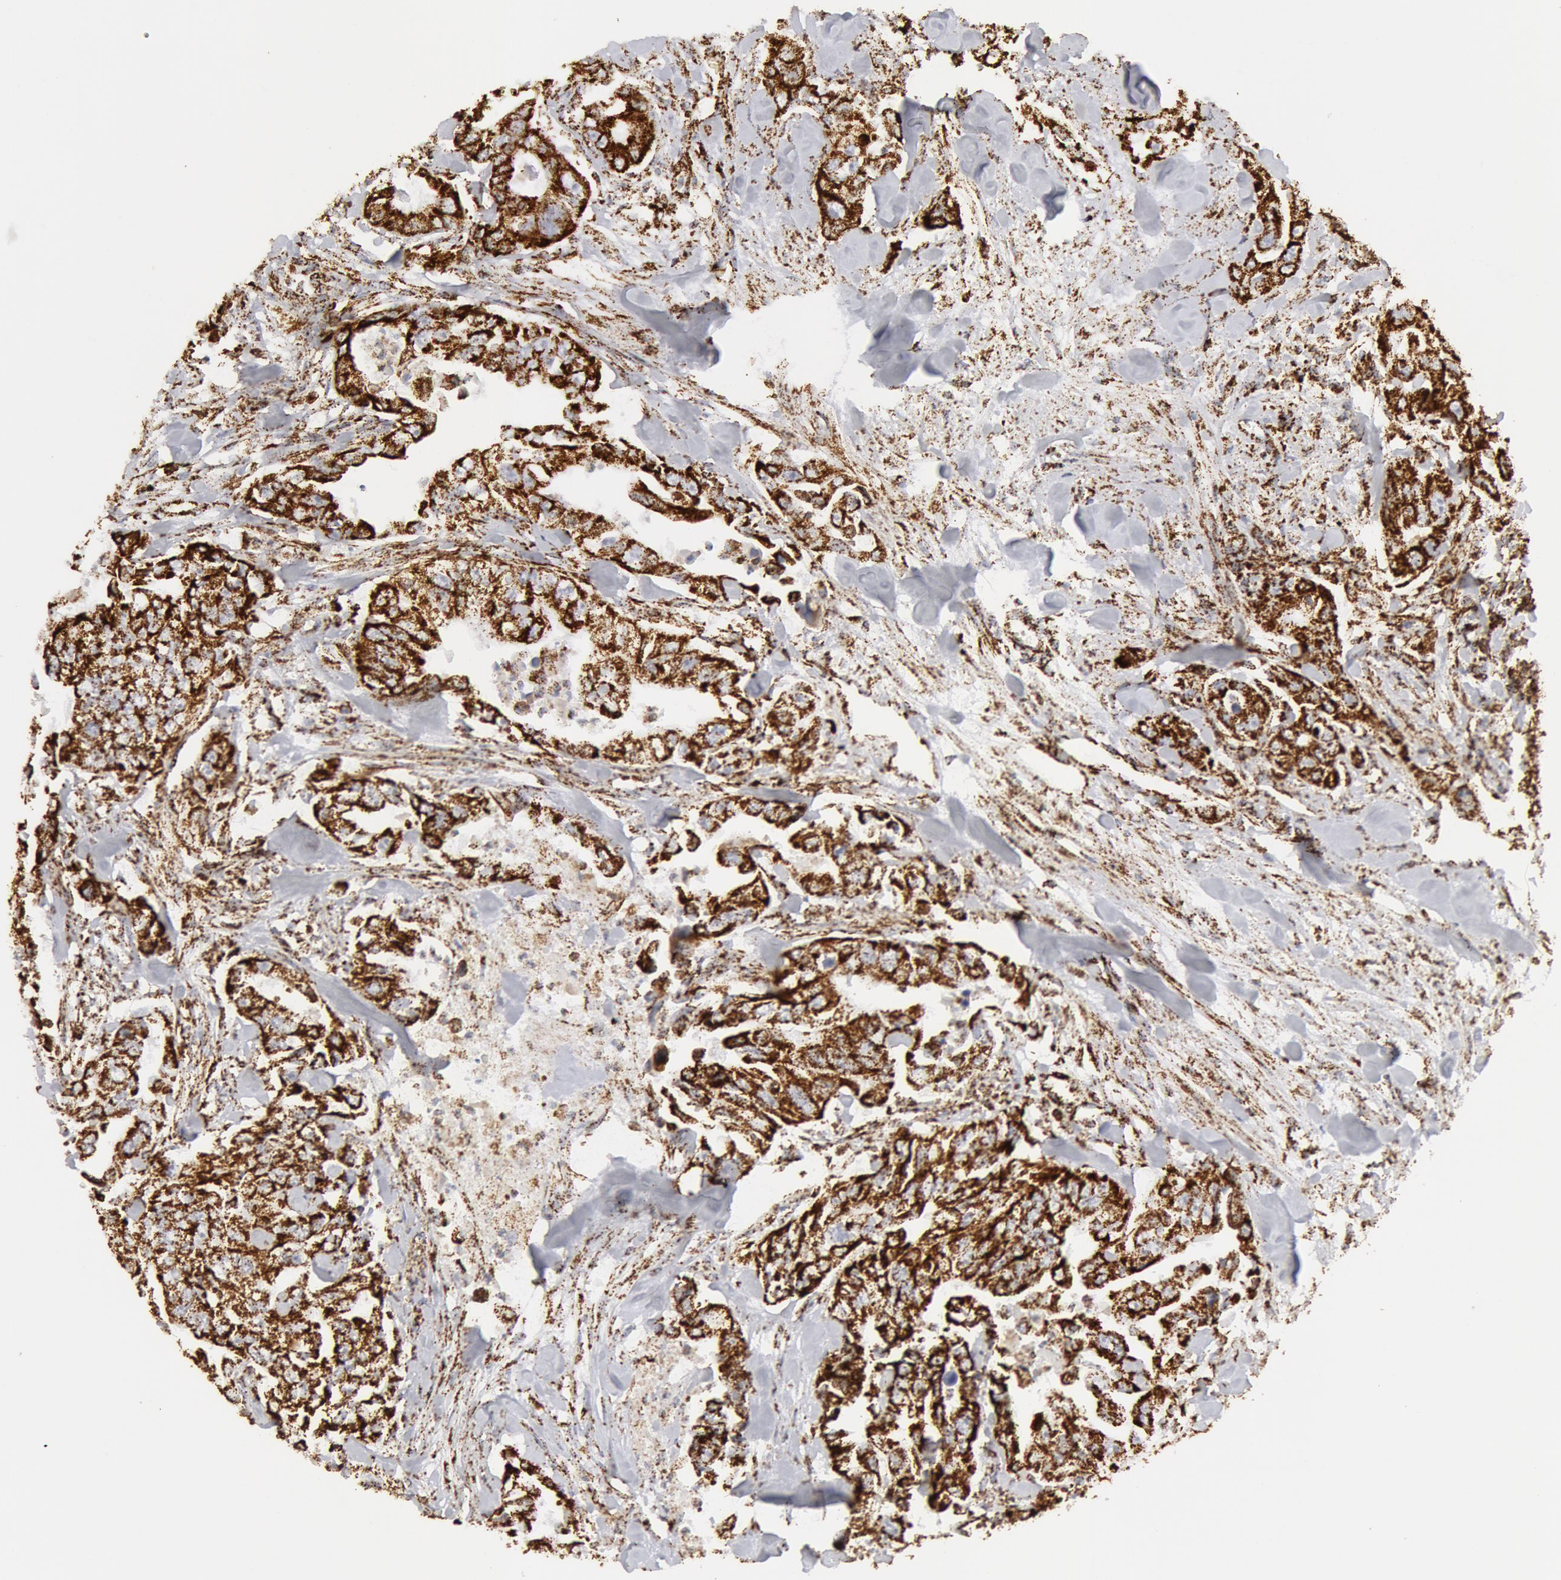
{"staining": {"intensity": "strong", "quantity": ">75%", "location": "cytoplasmic/membranous"}, "tissue": "colorectal cancer", "cell_type": "Tumor cells", "image_type": "cancer", "snomed": [{"axis": "morphology", "description": "Adenocarcinoma, NOS"}, {"axis": "topography", "description": "Rectum"}], "caption": "Protein analysis of colorectal cancer tissue shows strong cytoplasmic/membranous expression in approximately >75% of tumor cells. (Stains: DAB in brown, nuclei in blue, Microscopy: brightfield microscopy at high magnification).", "gene": "ATP5F1B", "patient": {"sex": "female", "age": 65}}